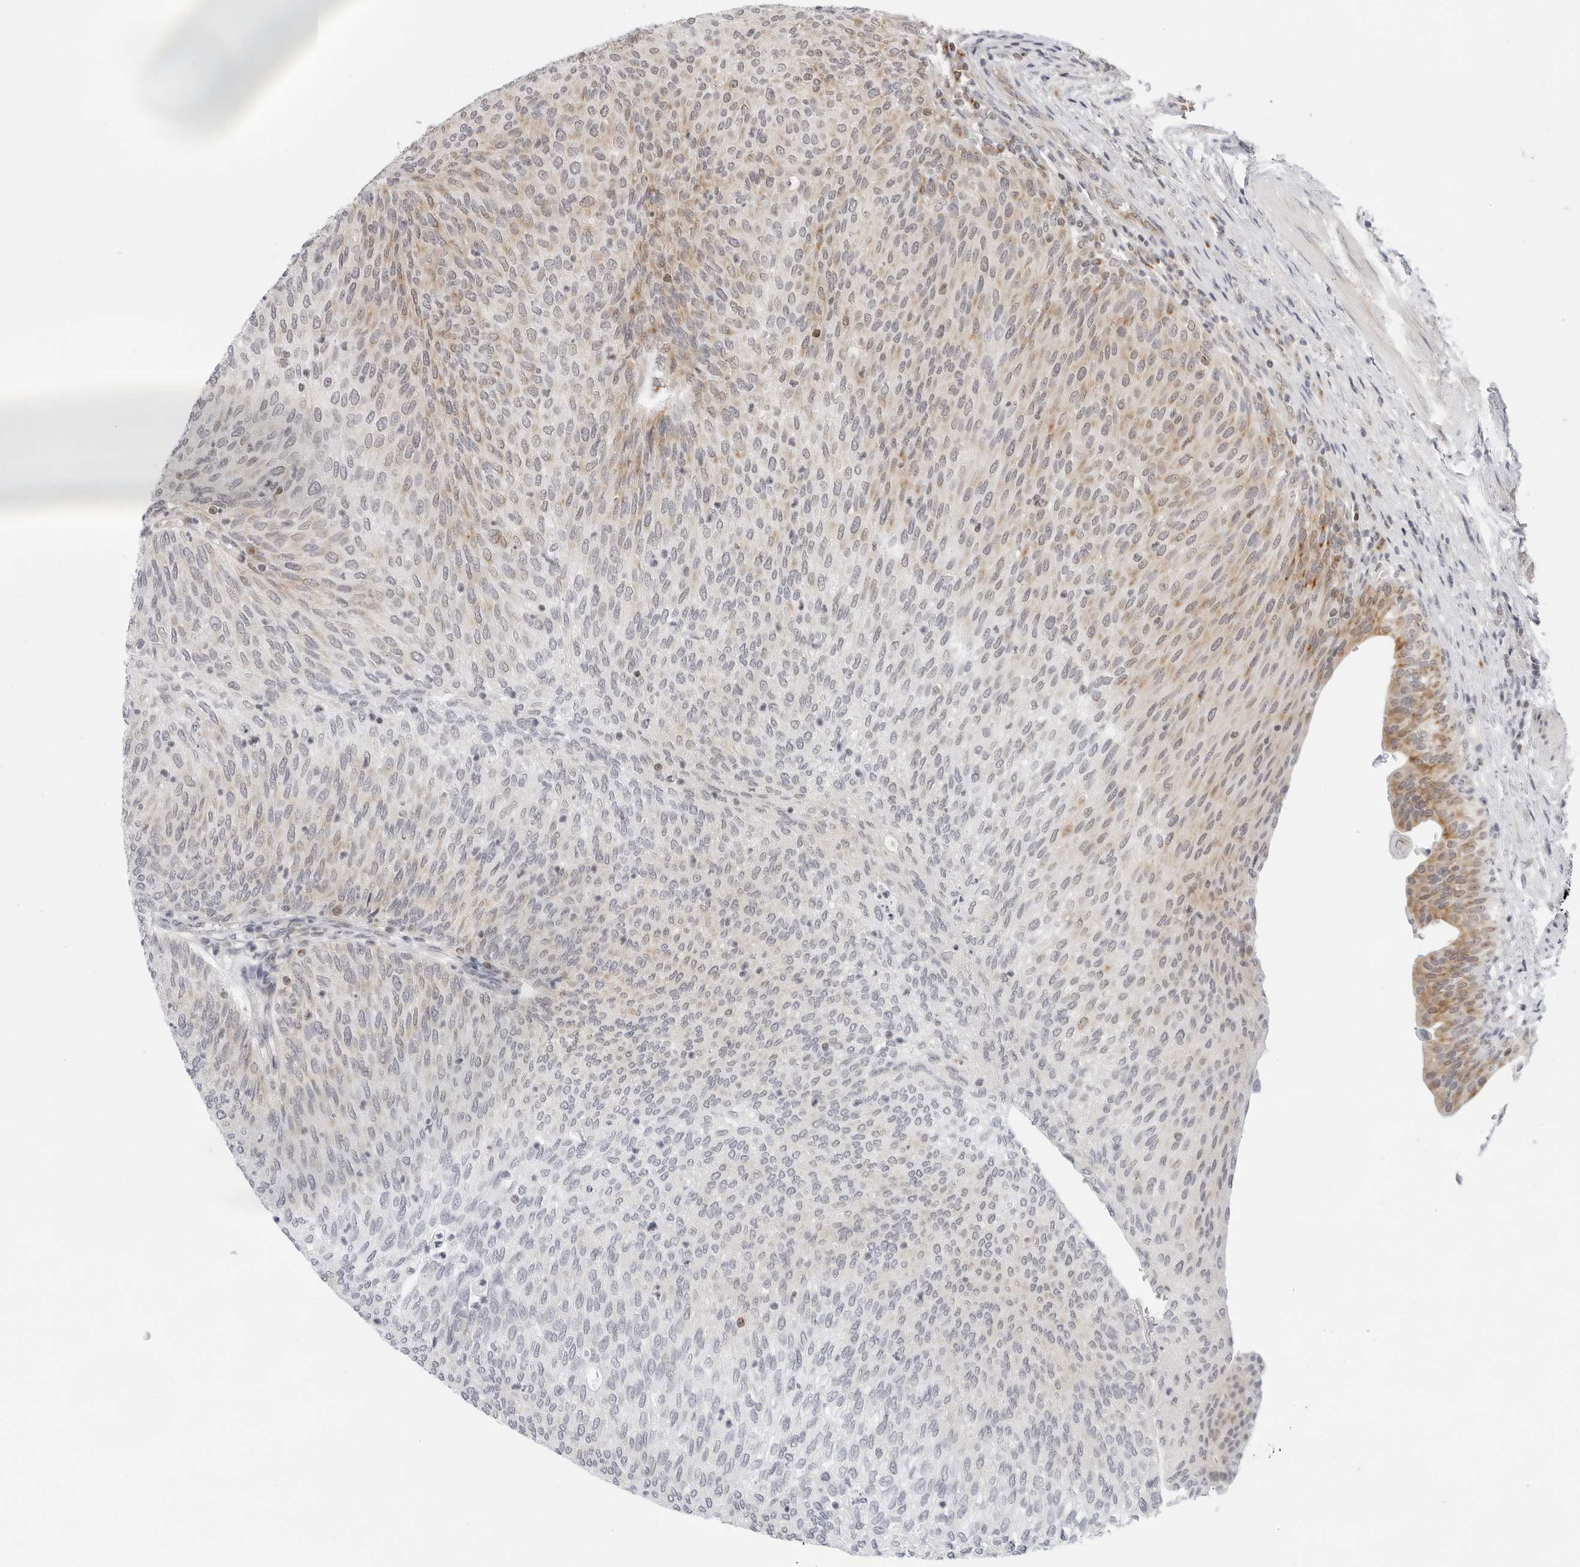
{"staining": {"intensity": "moderate", "quantity": "<25%", "location": "cytoplasmic/membranous"}, "tissue": "urothelial cancer", "cell_type": "Tumor cells", "image_type": "cancer", "snomed": [{"axis": "morphology", "description": "Urothelial carcinoma, Low grade"}, {"axis": "topography", "description": "Urinary bladder"}], "caption": "A low amount of moderate cytoplasmic/membranous staining is seen in approximately <25% of tumor cells in urothelial cancer tissue. The protein of interest is shown in brown color, while the nuclei are stained blue.", "gene": "CIART", "patient": {"sex": "female", "age": 79}}